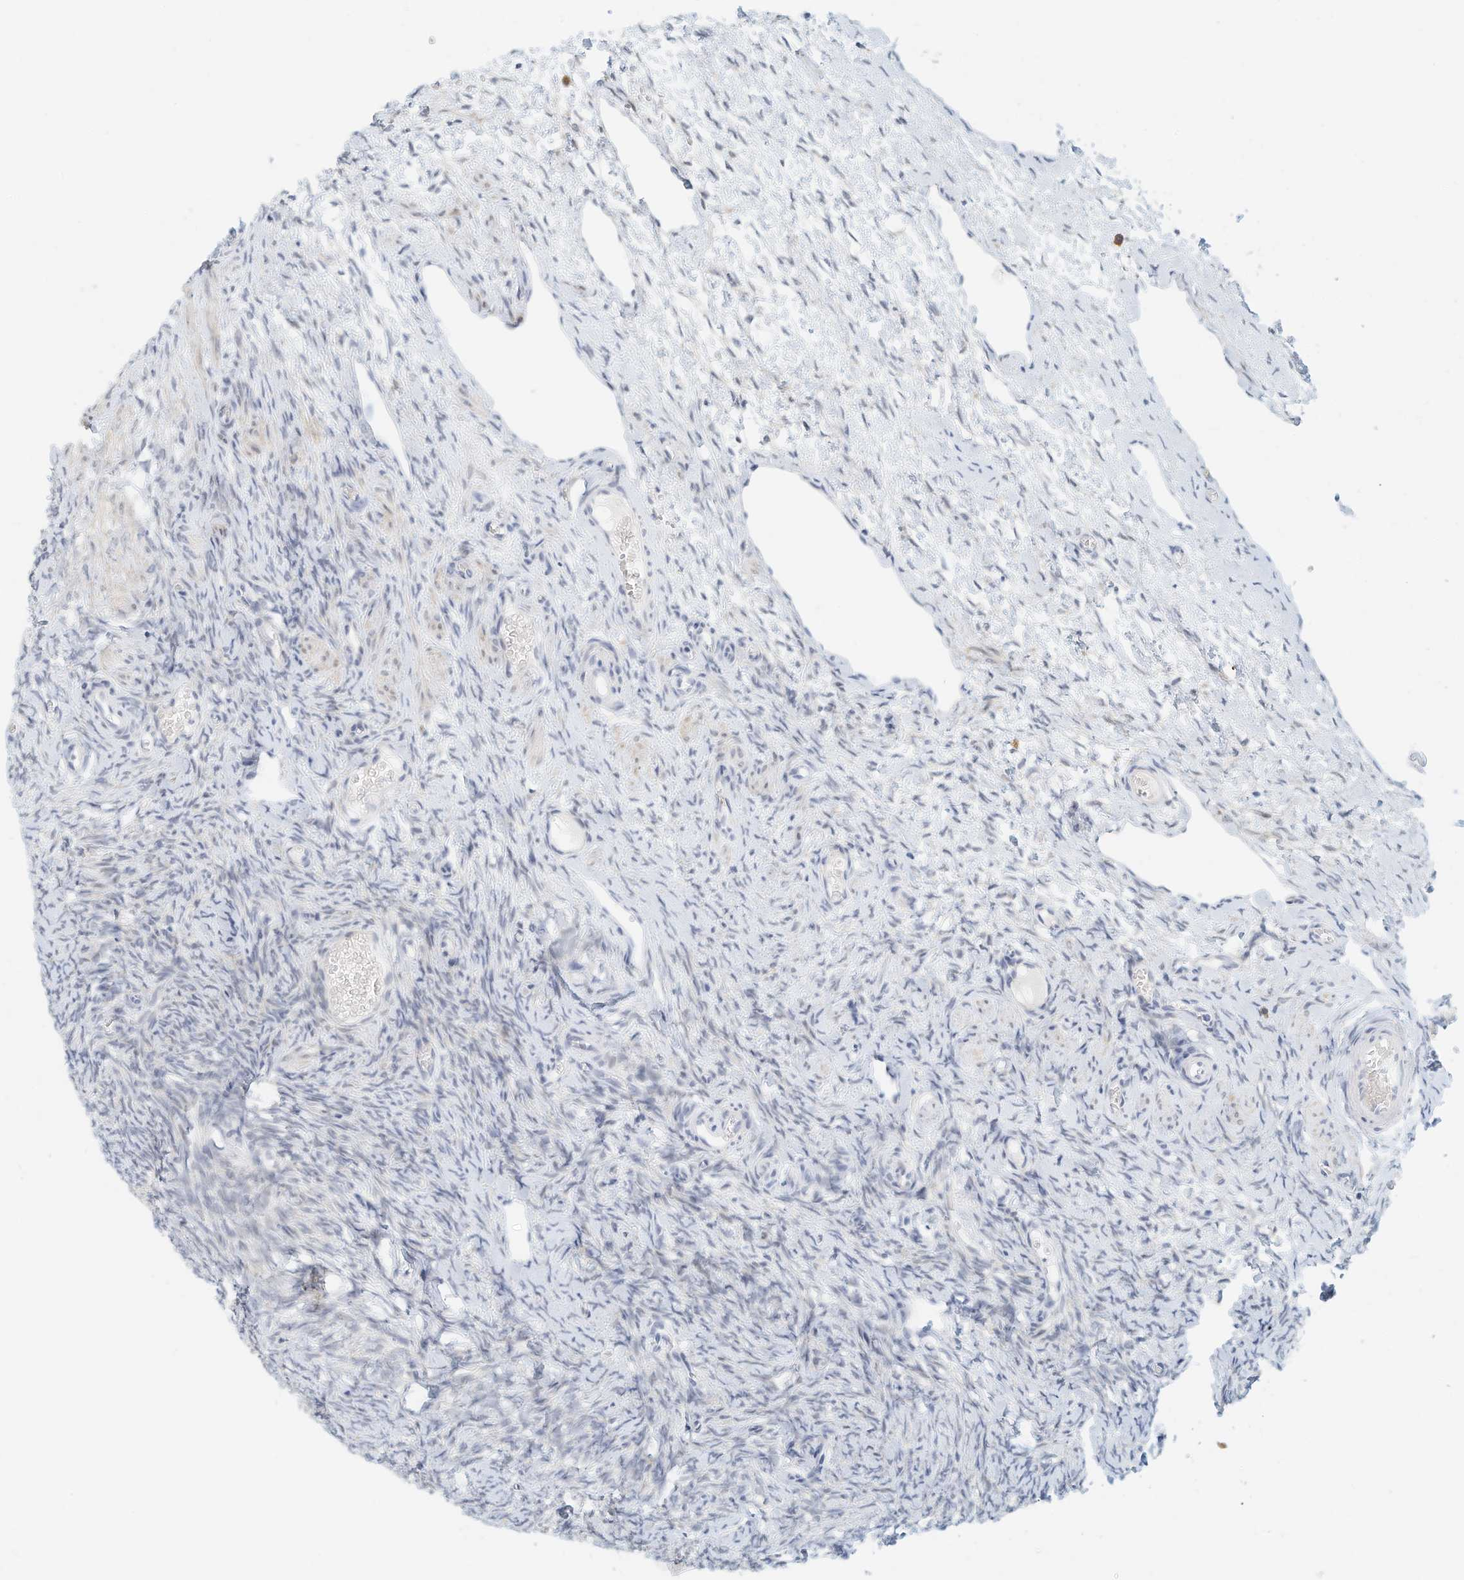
{"staining": {"intensity": "negative", "quantity": "none", "location": "none"}, "tissue": "ovary", "cell_type": "Follicle cells", "image_type": "normal", "snomed": [{"axis": "morphology", "description": "Adenocarcinoma, NOS"}, {"axis": "topography", "description": "Endometrium"}], "caption": "The histopathology image exhibits no significant expression in follicle cells of ovary.", "gene": "ARHGAP28", "patient": {"sex": "female", "age": 32}}